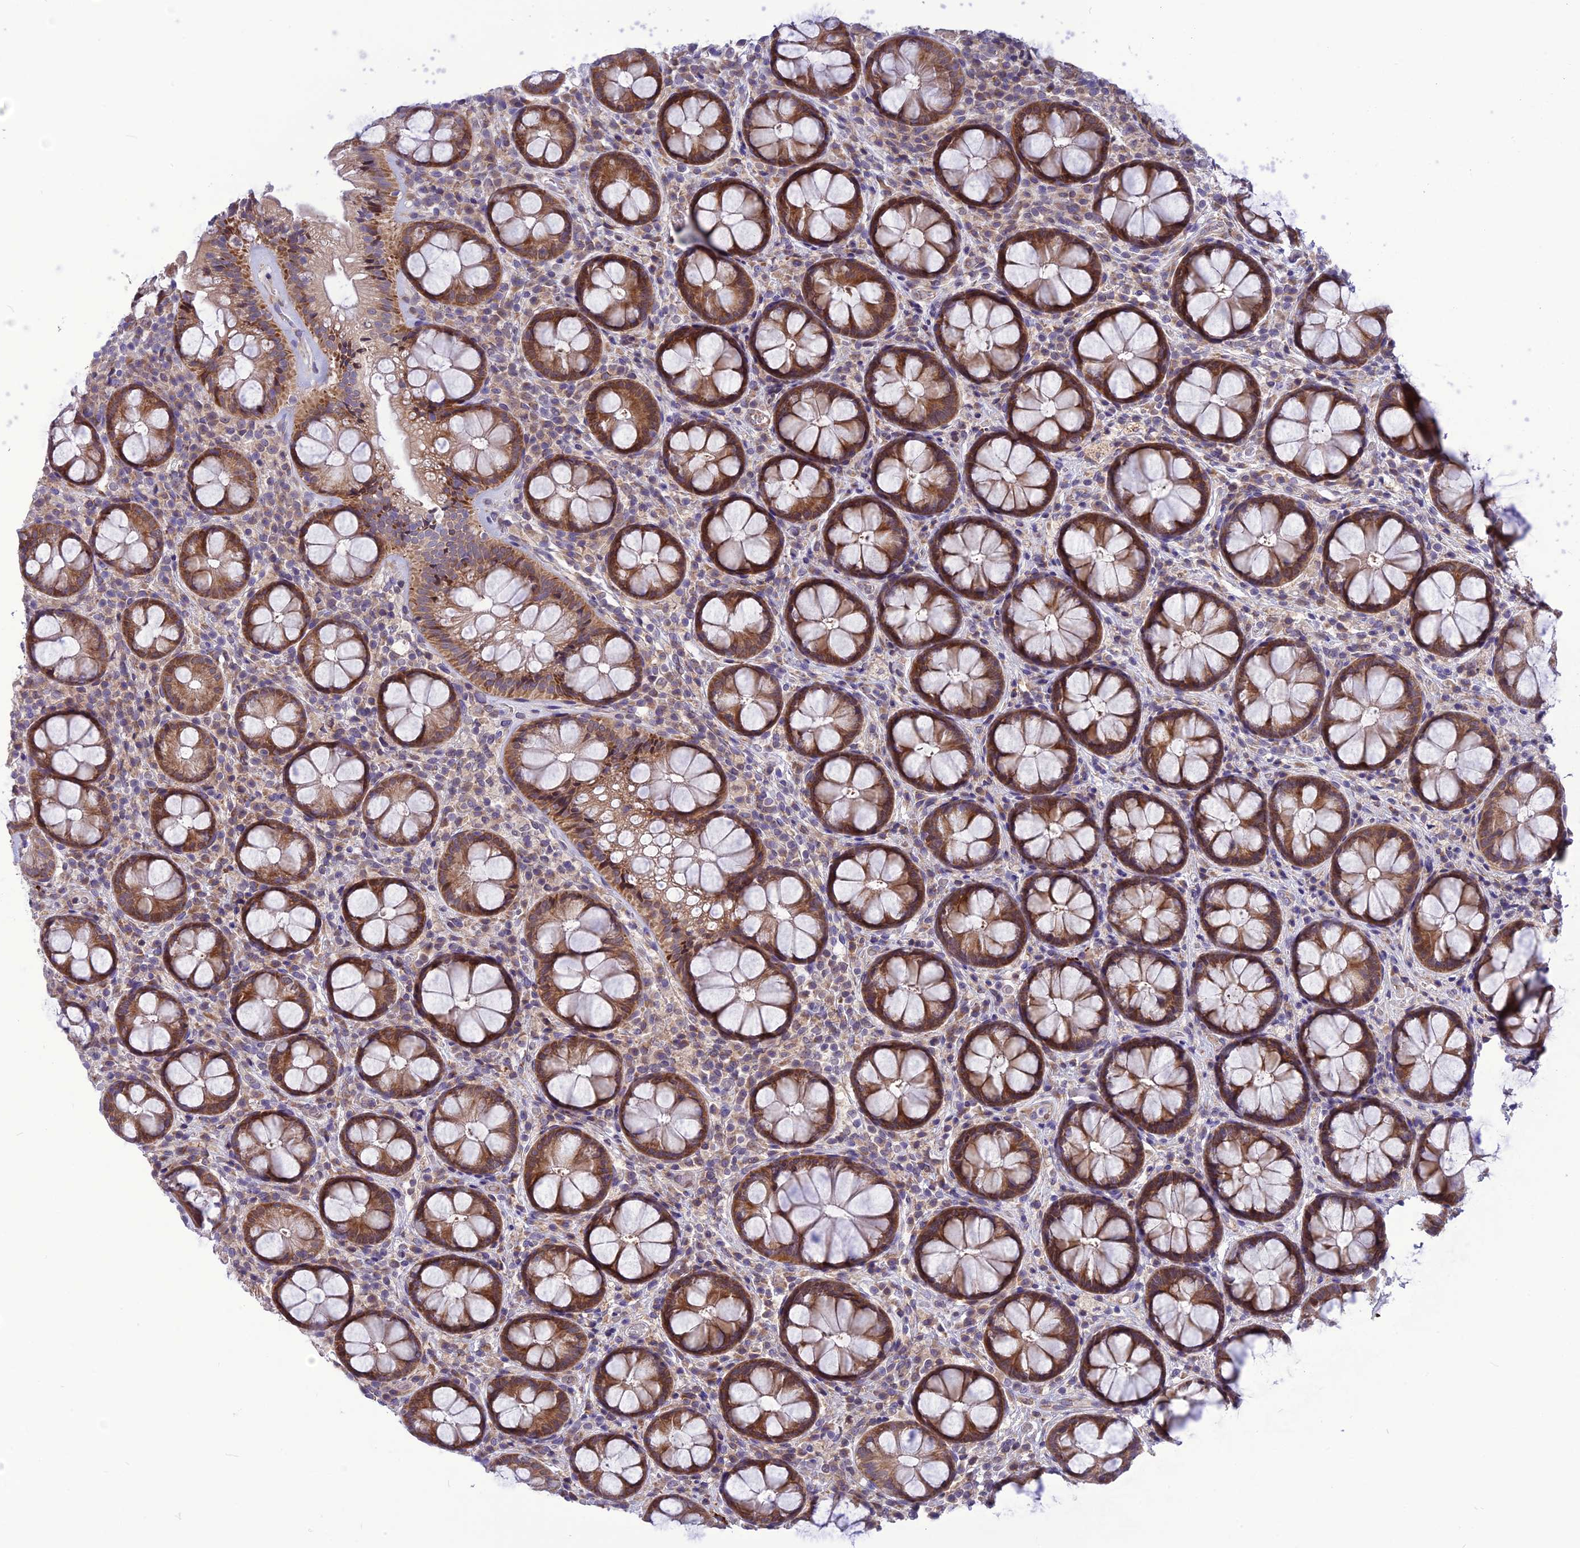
{"staining": {"intensity": "strong", "quantity": "25%-75%", "location": "cytoplasmic/membranous"}, "tissue": "rectum", "cell_type": "Glandular cells", "image_type": "normal", "snomed": [{"axis": "morphology", "description": "Normal tissue, NOS"}, {"axis": "topography", "description": "Rectum"}], "caption": "Immunohistochemical staining of benign human rectum displays high levels of strong cytoplasmic/membranous positivity in approximately 25%-75% of glandular cells.", "gene": "PSMF1", "patient": {"sex": "male", "age": 83}}